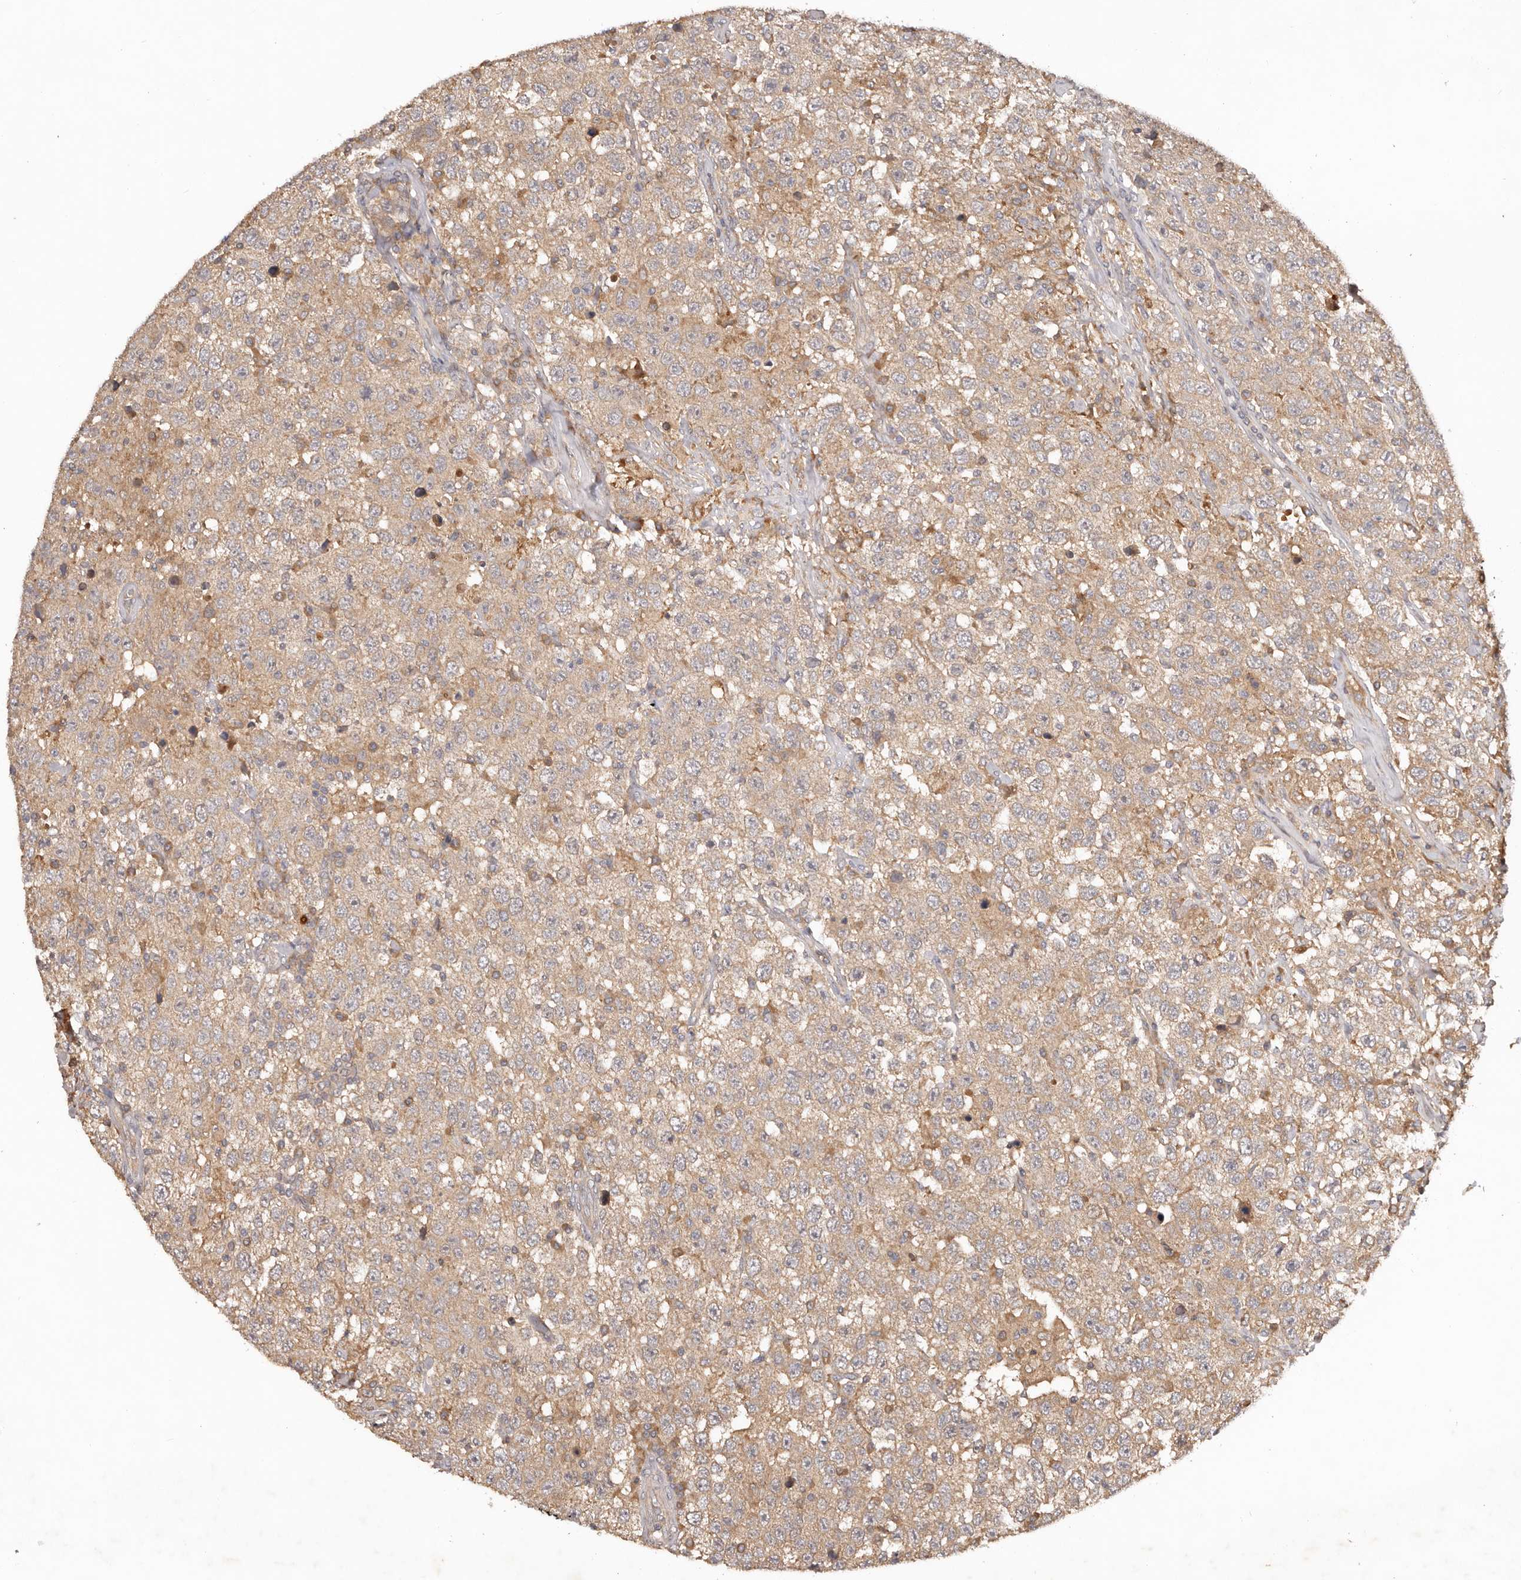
{"staining": {"intensity": "weak", "quantity": ">75%", "location": "cytoplasmic/membranous"}, "tissue": "testis cancer", "cell_type": "Tumor cells", "image_type": "cancer", "snomed": [{"axis": "morphology", "description": "Seminoma, NOS"}, {"axis": "topography", "description": "Testis"}], "caption": "Seminoma (testis) stained with a protein marker shows weak staining in tumor cells.", "gene": "PKIB", "patient": {"sex": "male", "age": 41}}